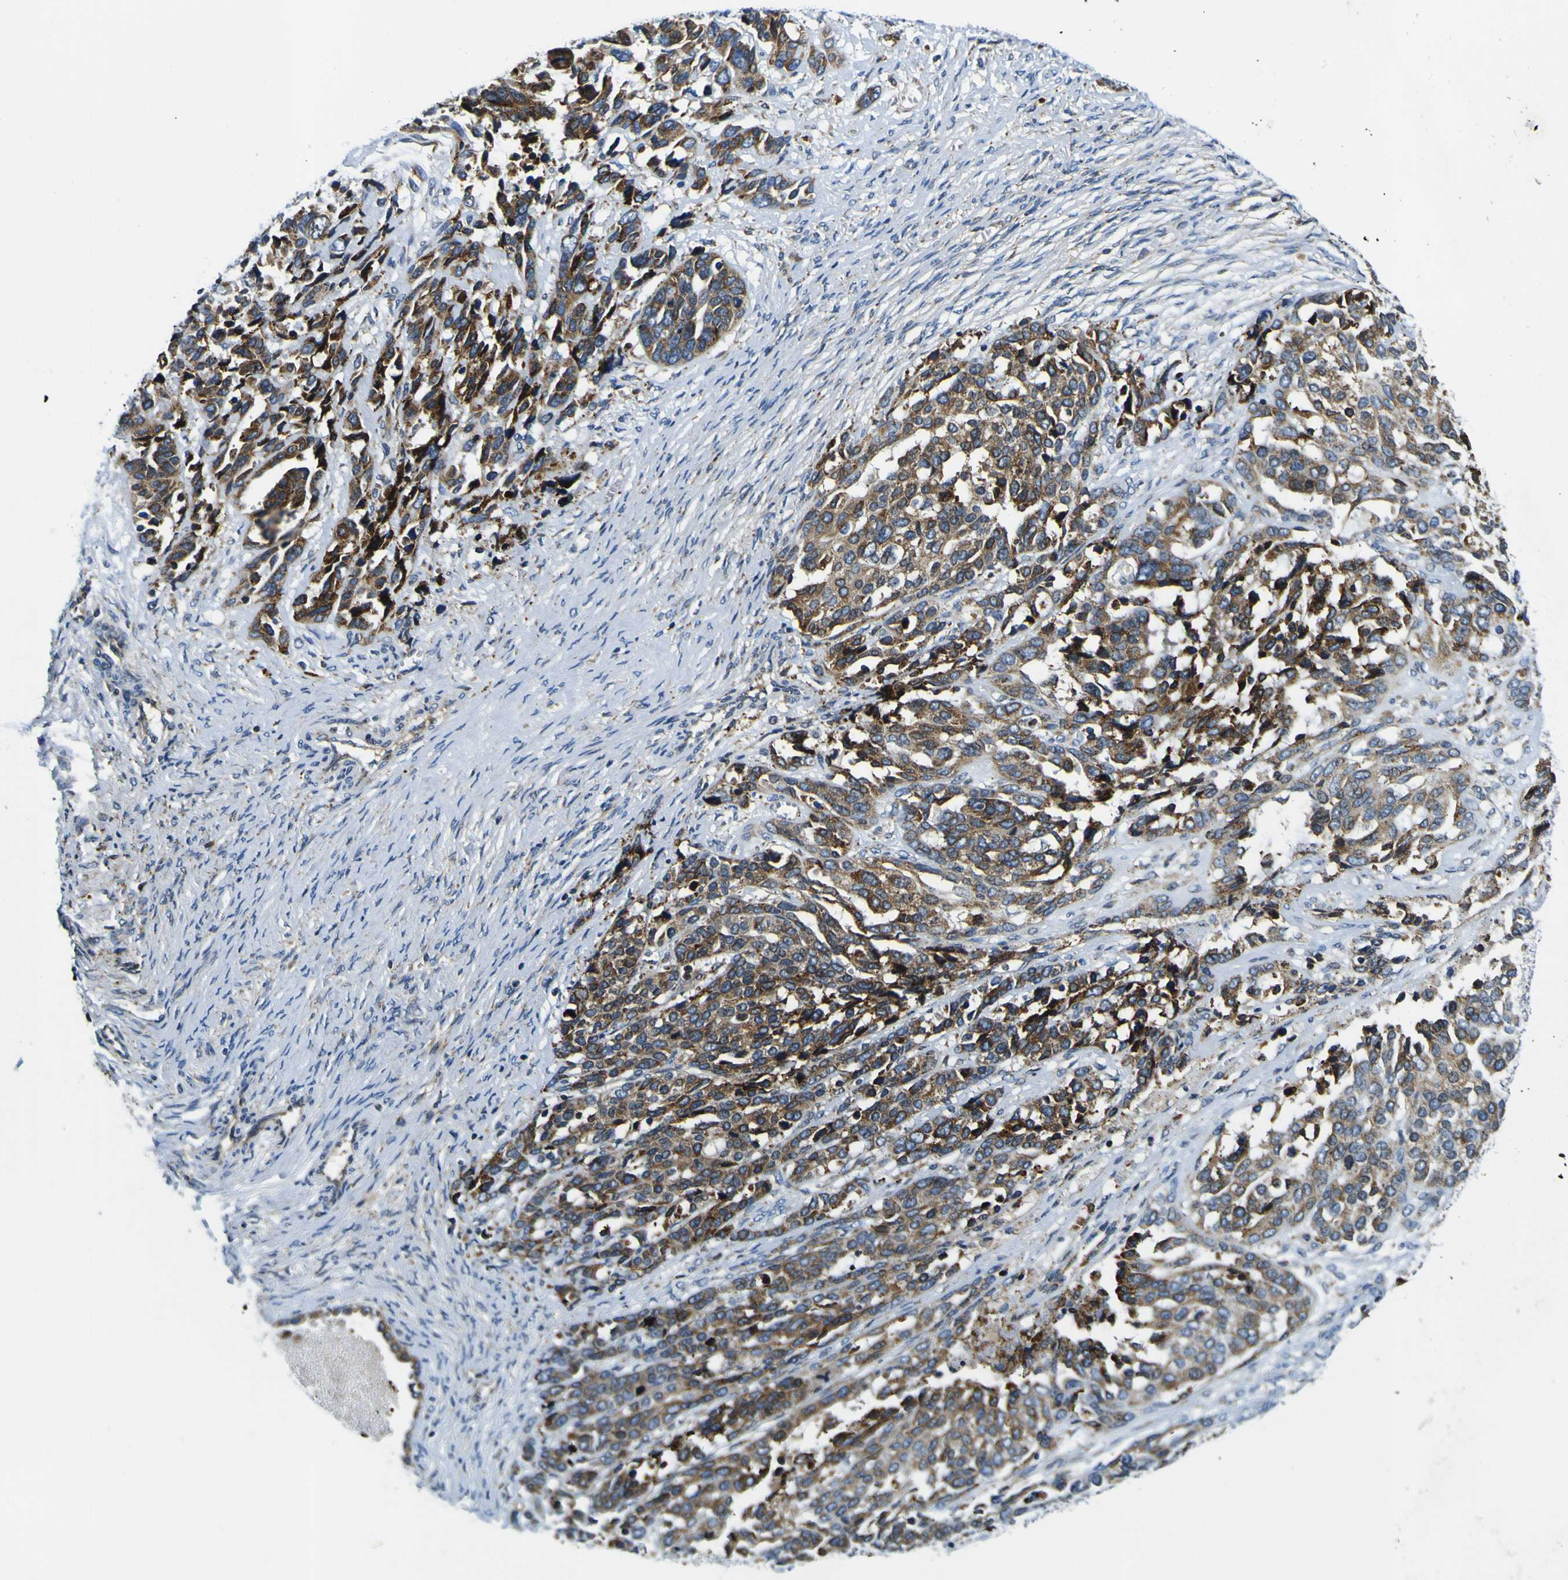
{"staining": {"intensity": "strong", "quantity": "25%-75%", "location": "cytoplasmic/membranous"}, "tissue": "ovarian cancer", "cell_type": "Tumor cells", "image_type": "cancer", "snomed": [{"axis": "morphology", "description": "Cystadenocarcinoma, serous, NOS"}, {"axis": "topography", "description": "Ovary"}], "caption": "Ovarian serous cystadenocarcinoma was stained to show a protein in brown. There is high levels of strong cytoplasmic/membranous expression in about 25%-75% of tumor cells.", "gene": "NLRP3", "patient": {"sex": "female", "age": 44}}